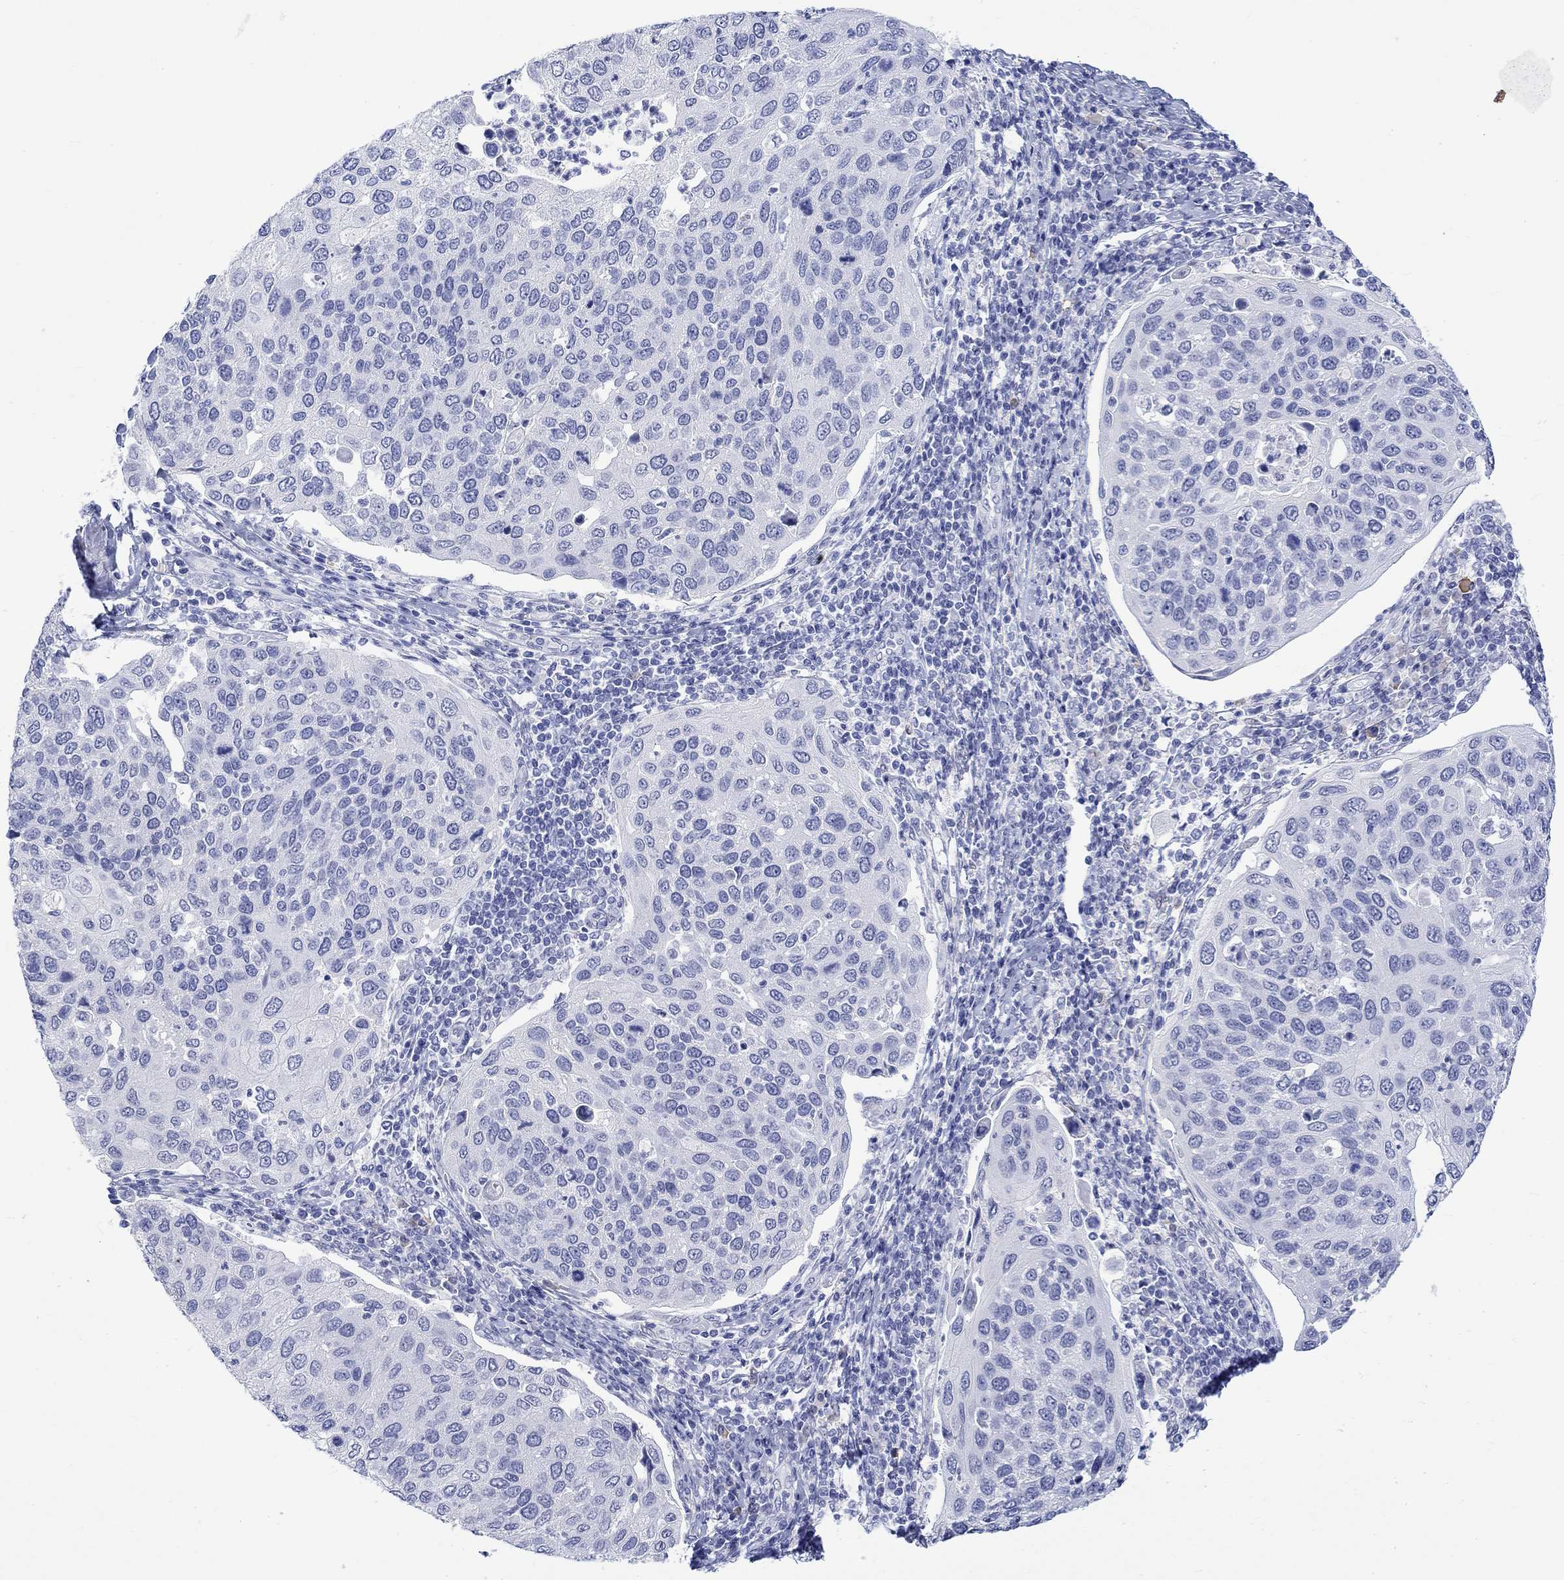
{"staining": {"intensity": "negative", "quantity": "none", "location": "none"}, "tissue": "cervical cancer", "cell_type": "Tumor cells", "image_type": "cancer", "snomed": [{"axis": "morphology", "description": "Squamous cell carcinoma, NOS"}, {"axis": "topography", "description": "Cervix"}], "caption": "A photomicrograph of human cervical cancer (squamous cell carcinoma) is negative for staining in tumor cells.", "gene": "MSI1", "patient": {"sex": "female", "age": 54}}